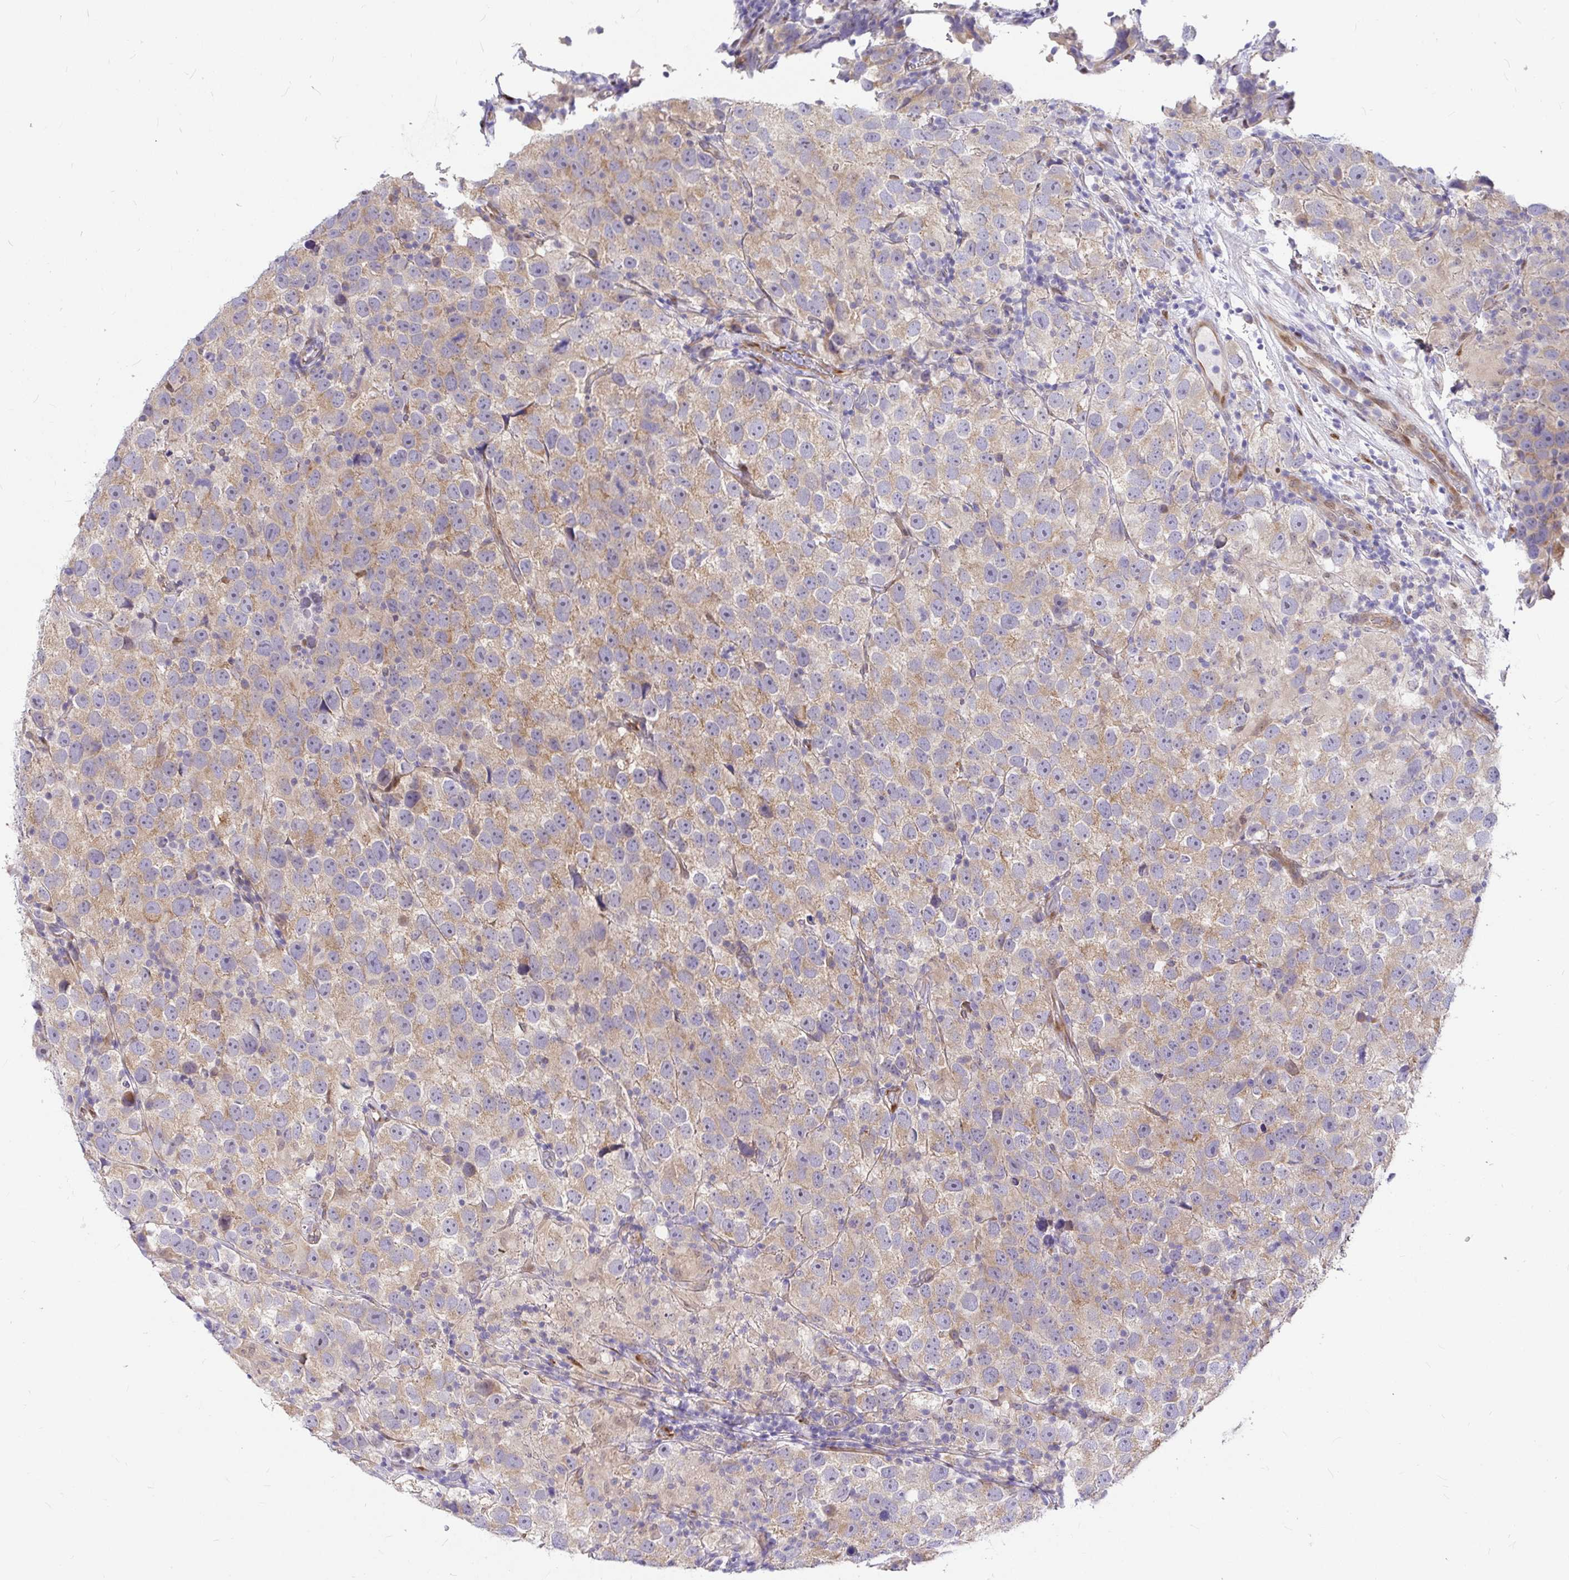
{"staining": {"intensity": "weak", "quantity": ">75%", "location": "cytoplasmic/membranous"}, "tissue": "testis cancer", "cell_type": "Tumor cells", "image_type": "cancer", "snomed": [{"axis": "morphology", "description": "Seminoma, NOS"}, {"axis": "topography", "description": "Testis"}], "caption": "Protein staining of testis cancer tissue displays weak cytoplasmic/membranous positivity in about >75% of tumor cells. (IHC, brightfield microscopy, high magnification).", "gene": "GABBR2", "patient": {"sex": "male", "age": 26}}